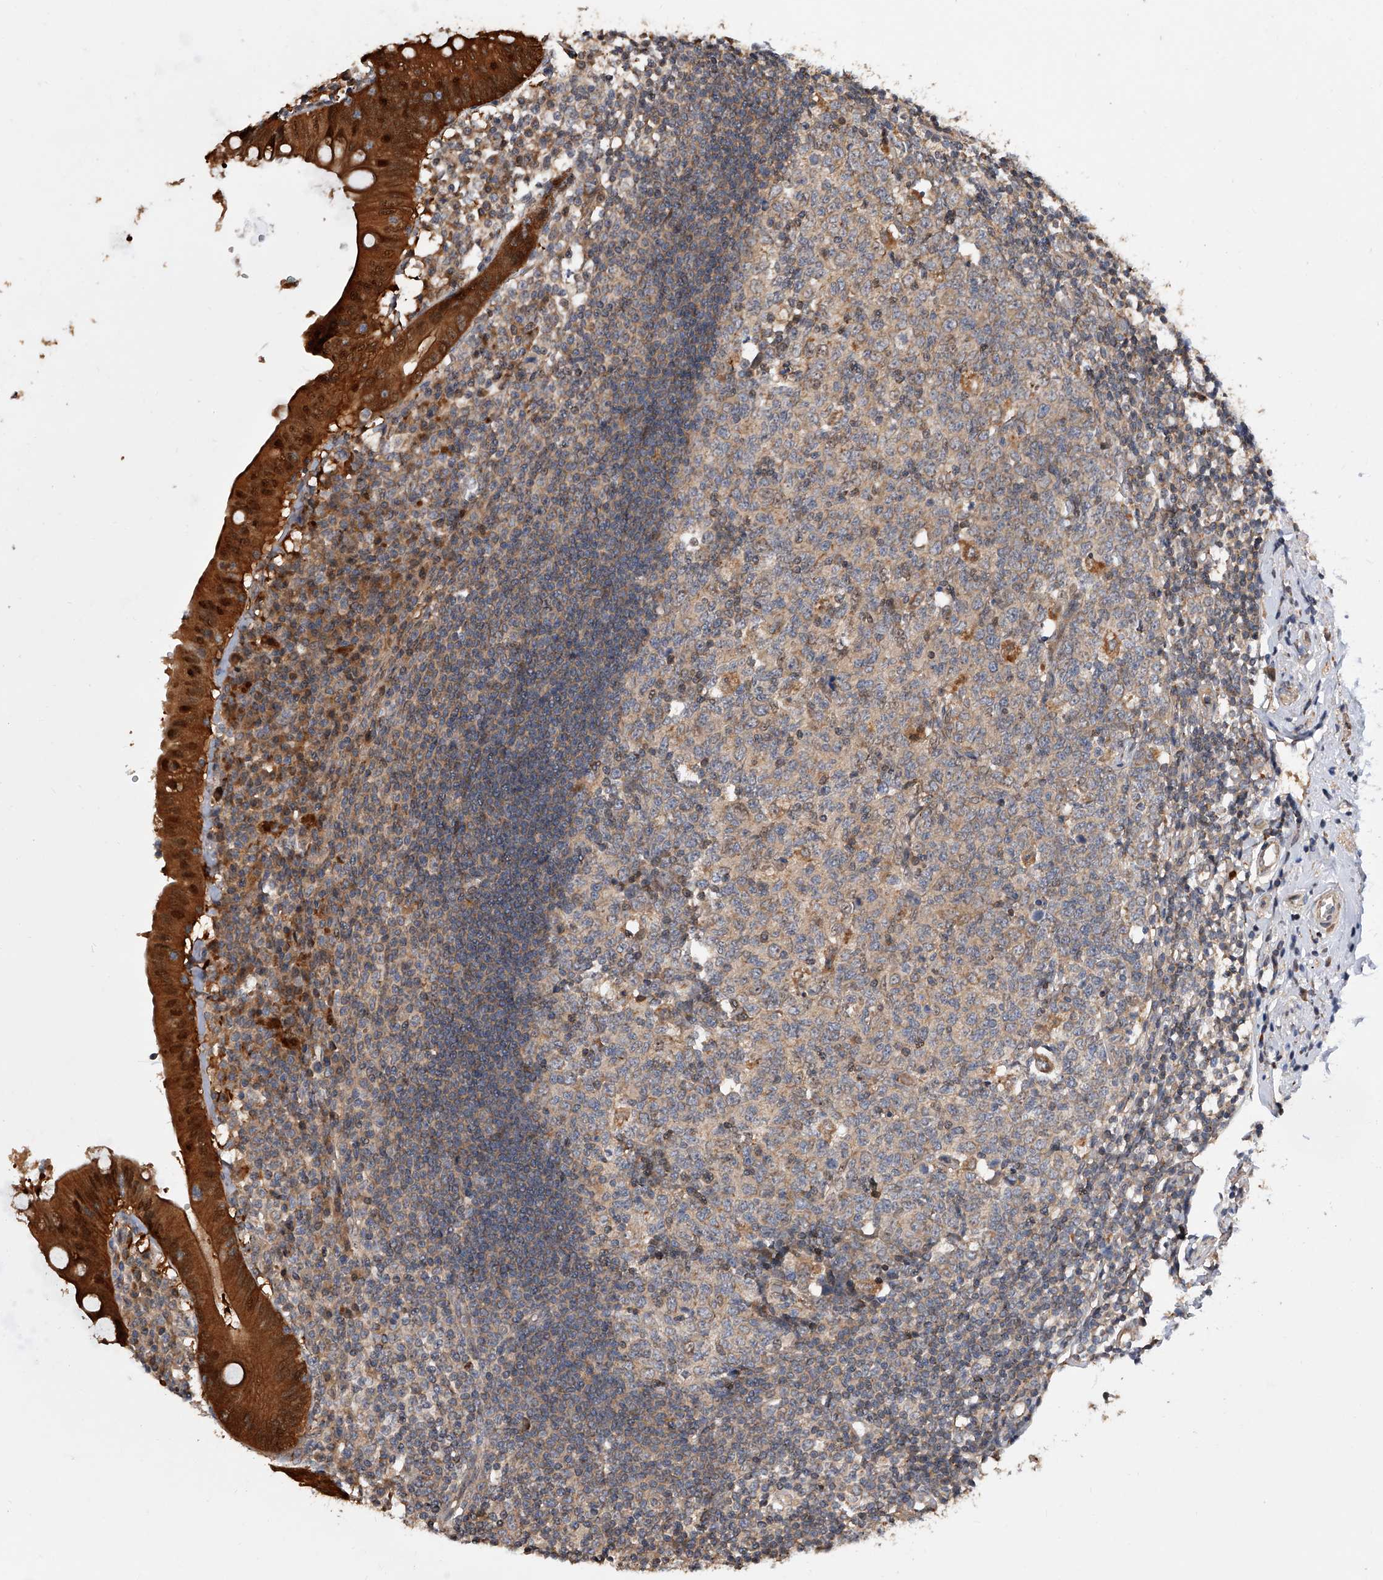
{"staining": {"intensity": "strong", "quantity": ">75%", "location": "cytoplasmic/membranous,nuclear"}, "tissue": "appendix", "cell_type": "Glandular cells", "image_type": "normal", "snomed": [{"axis": "morphology", "description": "Normal tissue, NOS"}, {"axis": "topography", "description": "Appendix"}], "caption": "This histopathology image exhibits immunohistochemistry (IHC) staining of normal human appendix, with high strong cytoplasmic/membranous,nuclear positivity in about >75% of glandular cells.", "gene": "GMDS", "patient": {"sex": "female", "age": 54}}